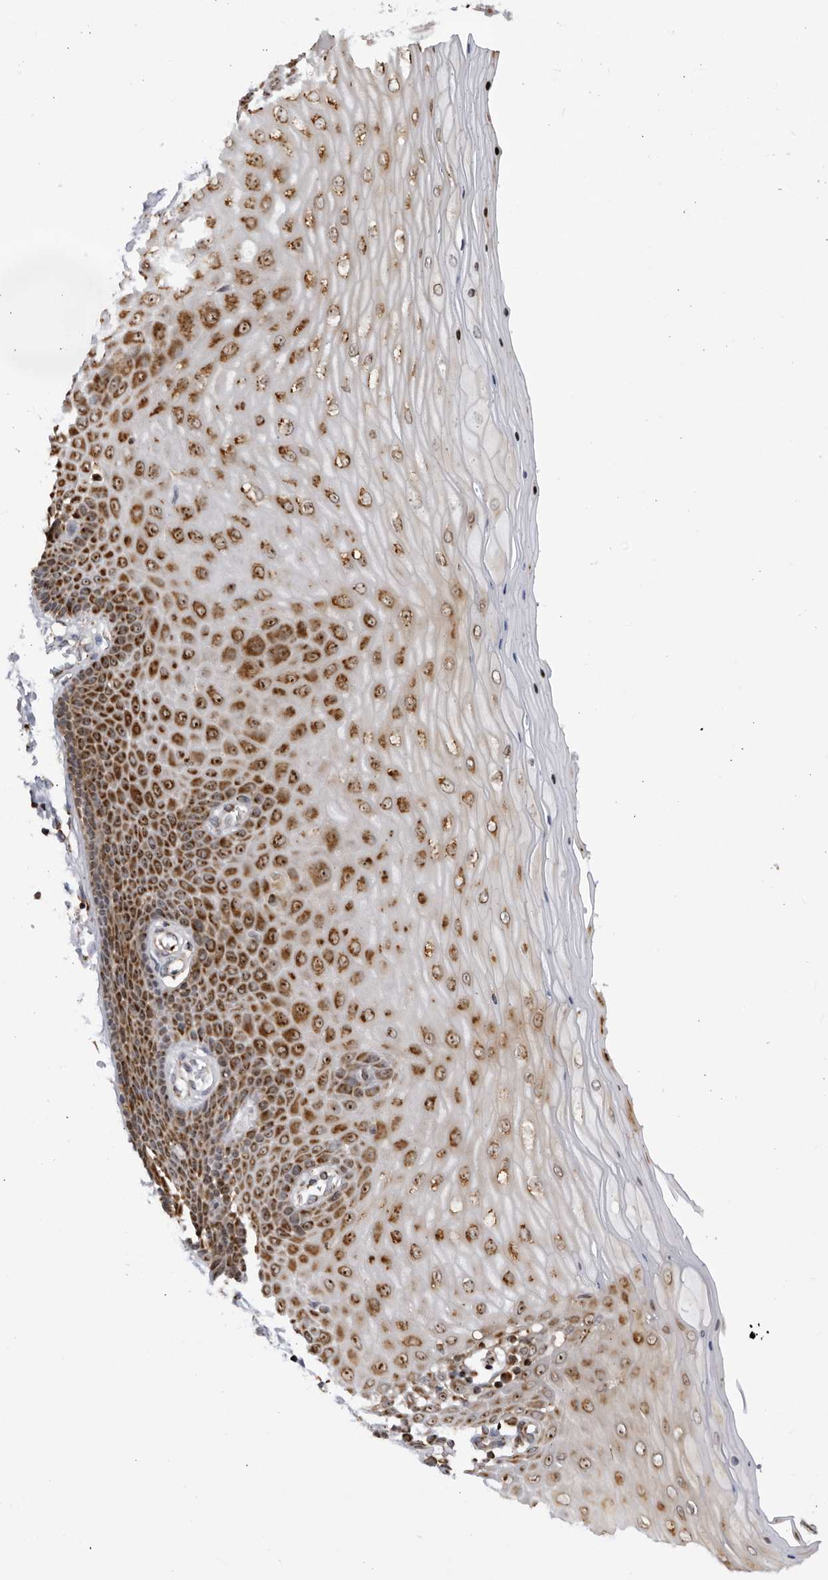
{"staining": {"intensity": "strong", "quantity": ">75%", "location": "cytoplasmic/membranous"}, "tissue": "cervix", "cell_type": "Glandular cells", "image_type": "normal", "snomed": [{"axis": "morphology", "description": "Normal tissue, NOS"}, {"axis": "topography", "description": "Cervix"}], "caption": "Immunohistochemistry of unremarkable cervix shows high levels of strong cytoplasmic/membranous expression in about >75% of glandular cells. The staining is performed using DAB (3,3'-diaminobenzidine) brown chromogen to label protein expression. The nuclei are counter-stained blue using hematoxylin.", "gene": "RBM34", "patient": {"sex": "female", "age": 55}}